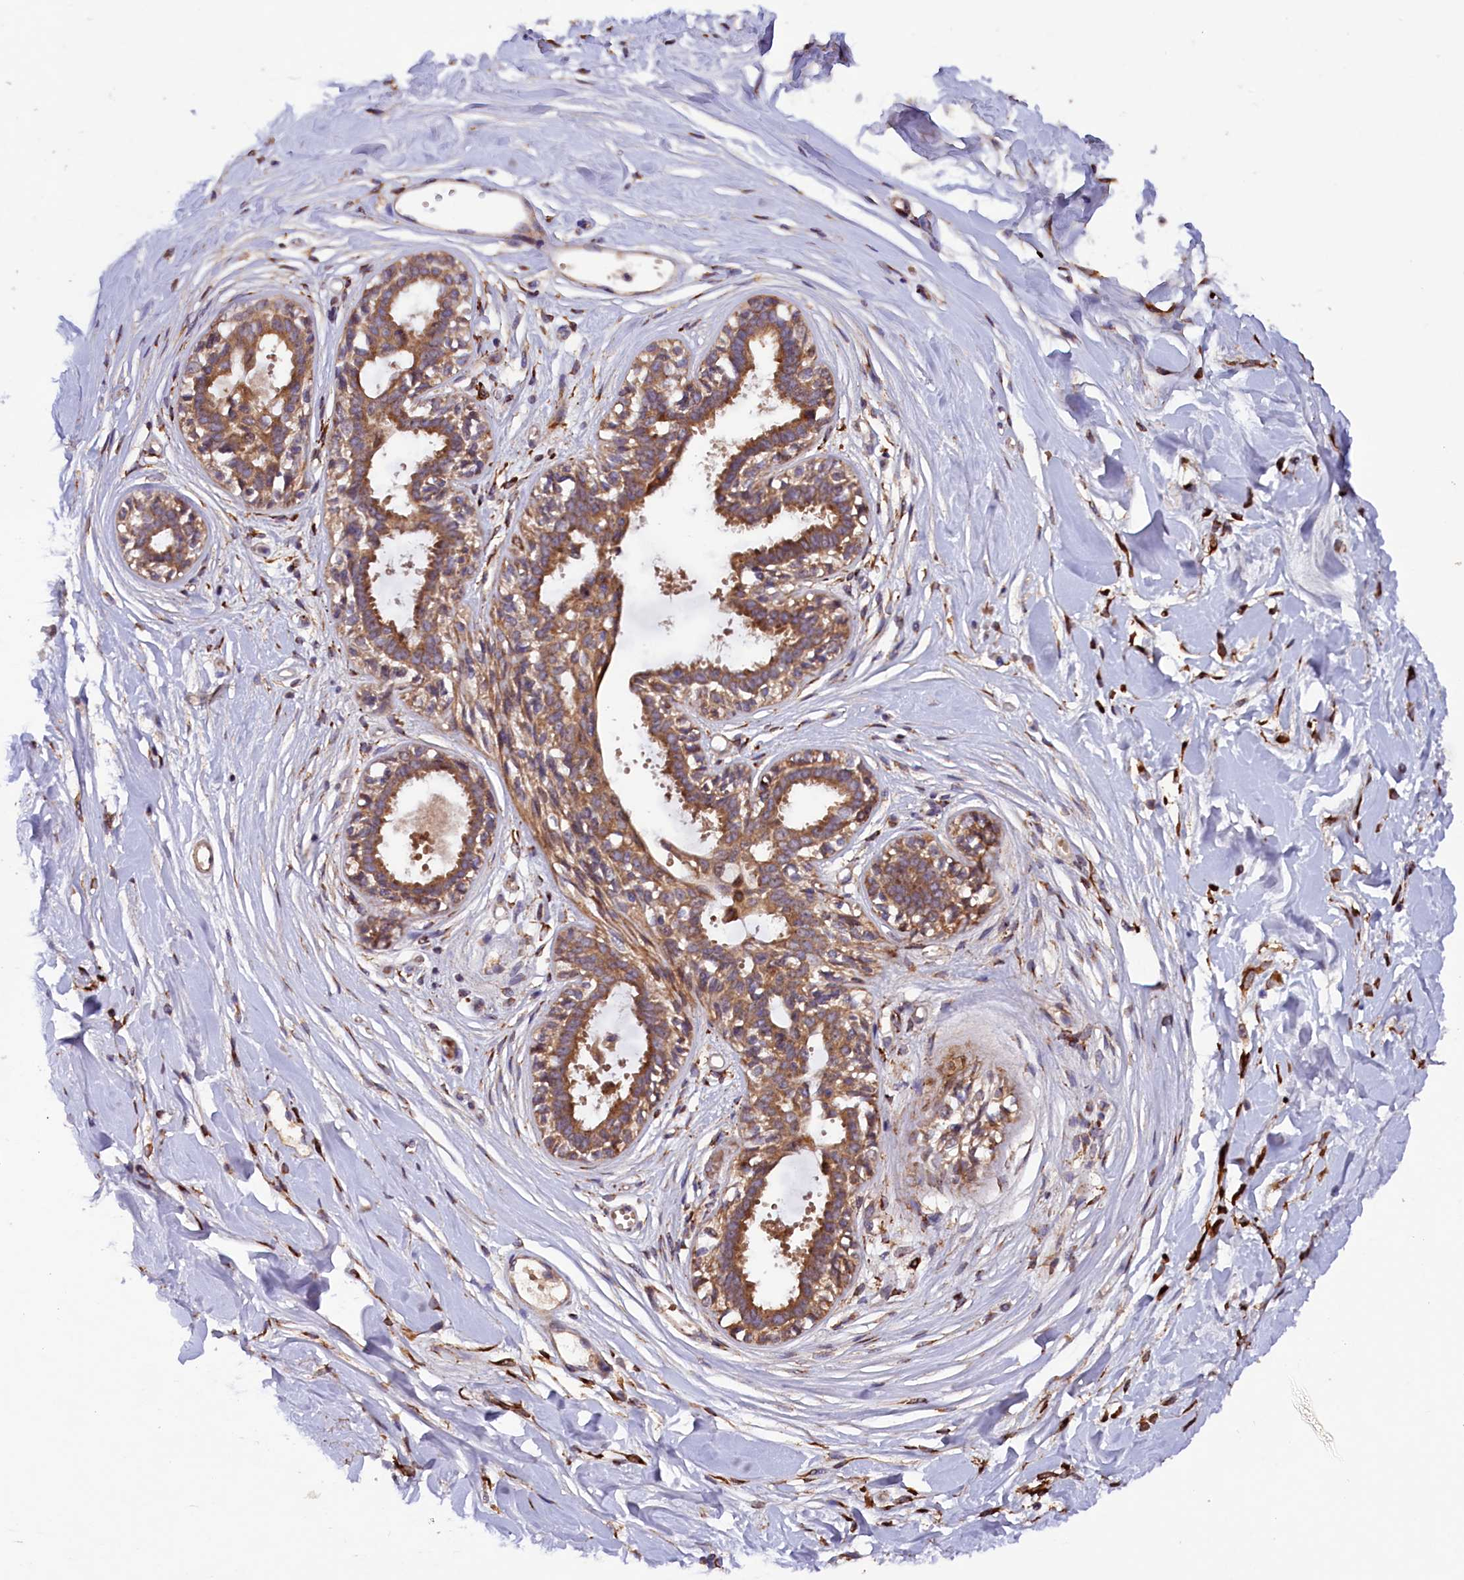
{"staining": {"intensity": "weak", "quantity": ">75%", "location": "cytoplasmic/membranous"}, "tissue": "breast", "cell_type": "Adipocytes", "image_type": "normal", "snomed": [{"axis": "morphology", "description": "Normal tissue, NOS"}, {"axis": "topography", "description": "Breast"}], "caption": "Weak cytoplasmic/membranous positivity is seen in about >75% of adipocytes in unremarkable breast. (DAB = brown stain, brightfield microscopy at high magnification).", "gene": "ARRDC4", "patient": {"sex": "female", "age": 45}}